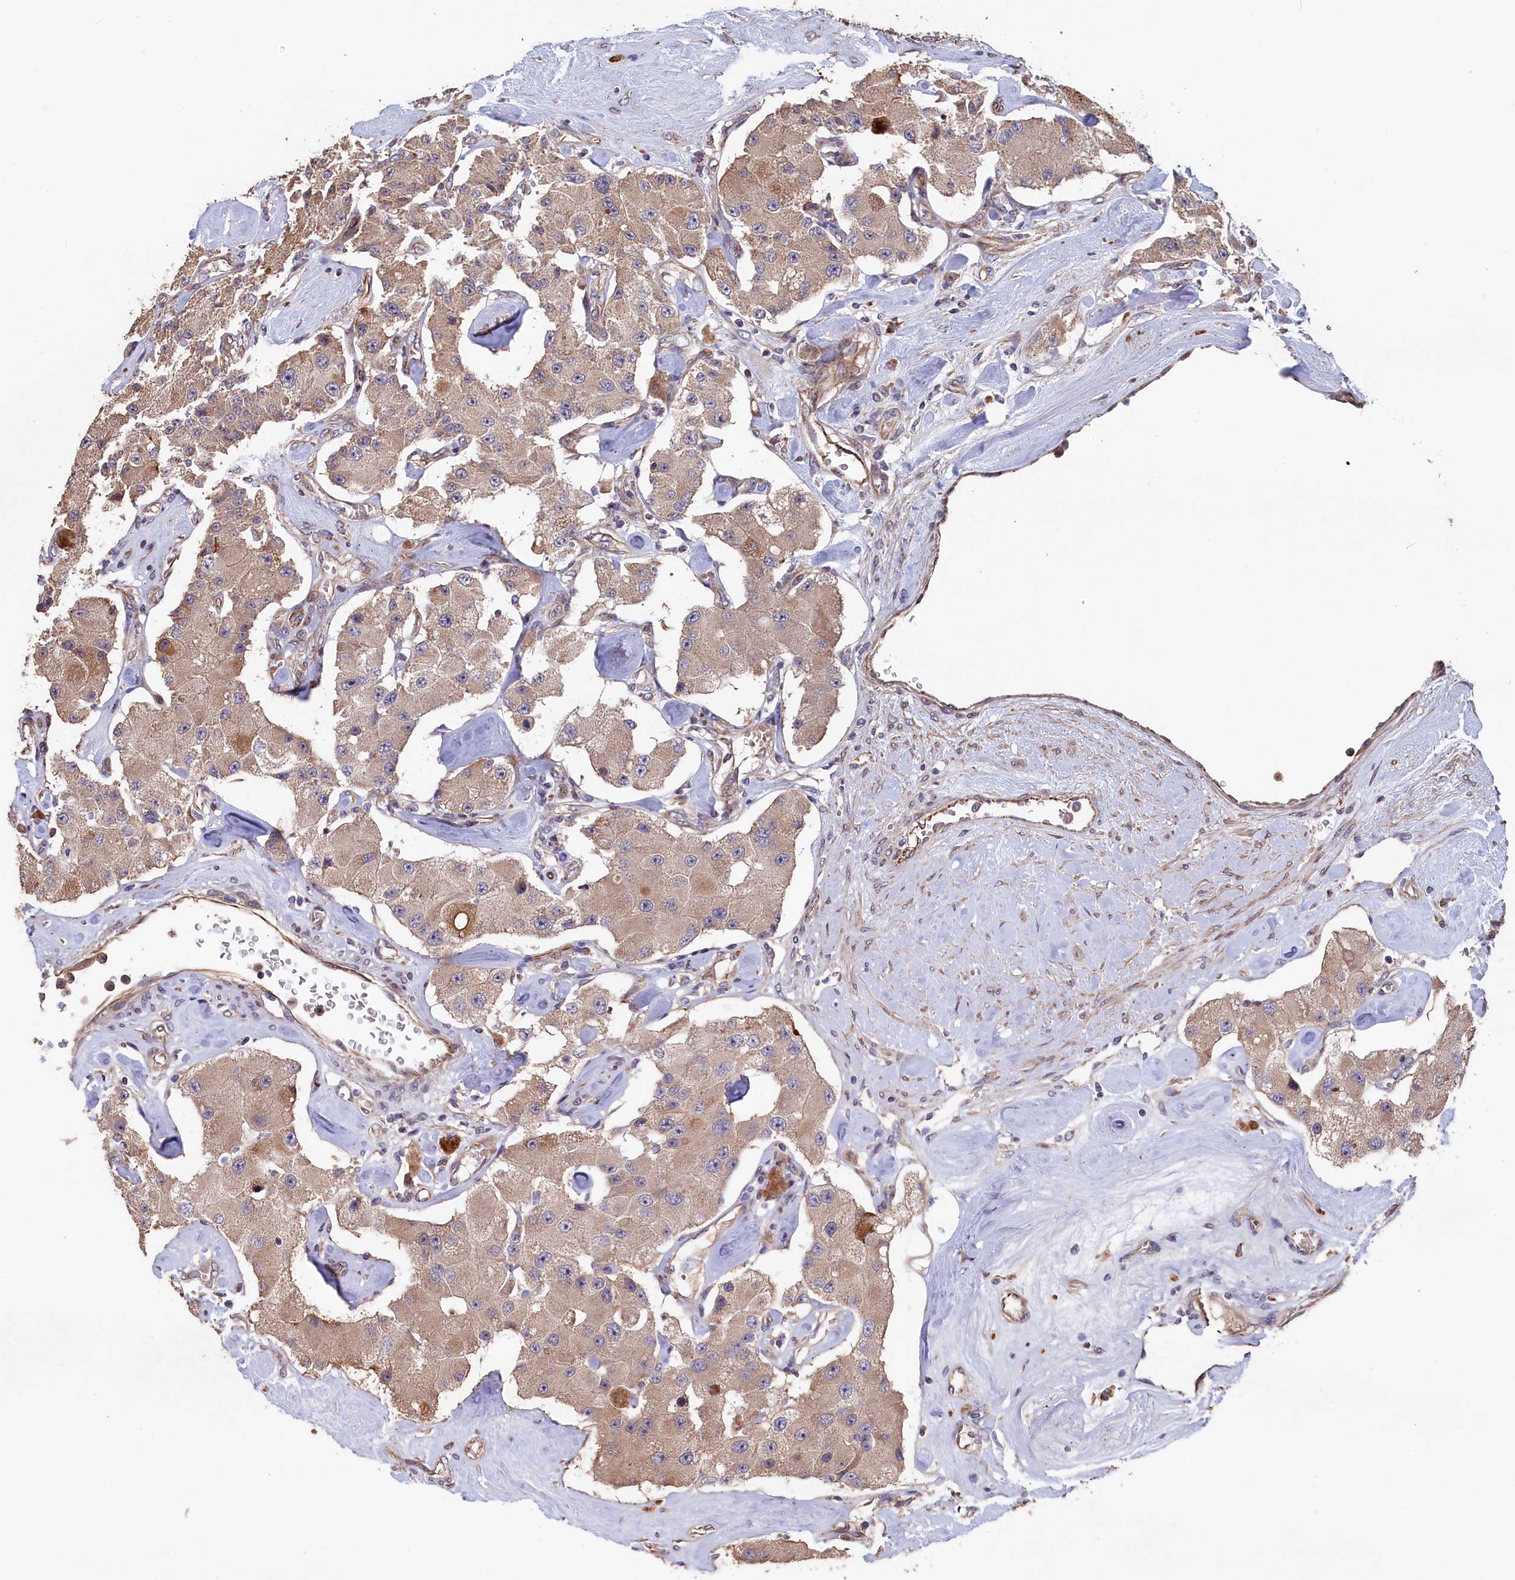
{"staining": {"intensity": "weak", "quantity": ">75%", "location": "cytoplasmic/membranous"}, "tissue": "carcinoid", "cell_type": "Tumor cells", "image_type": "cancer", "snomed": [{"axis": "morphology", "description": "Carcinoid, malignant, NOS"}, {"axis": "topography", "description": "Pancreas"}], "caption": "Carcinoid (malignant) stained for a protein (brown) reveals weak cytoplasmic/membranous positive expression in about >75% of tumor cells.", "gene": "GREB1L", "patient": {"sex": "male", "age": 41}}